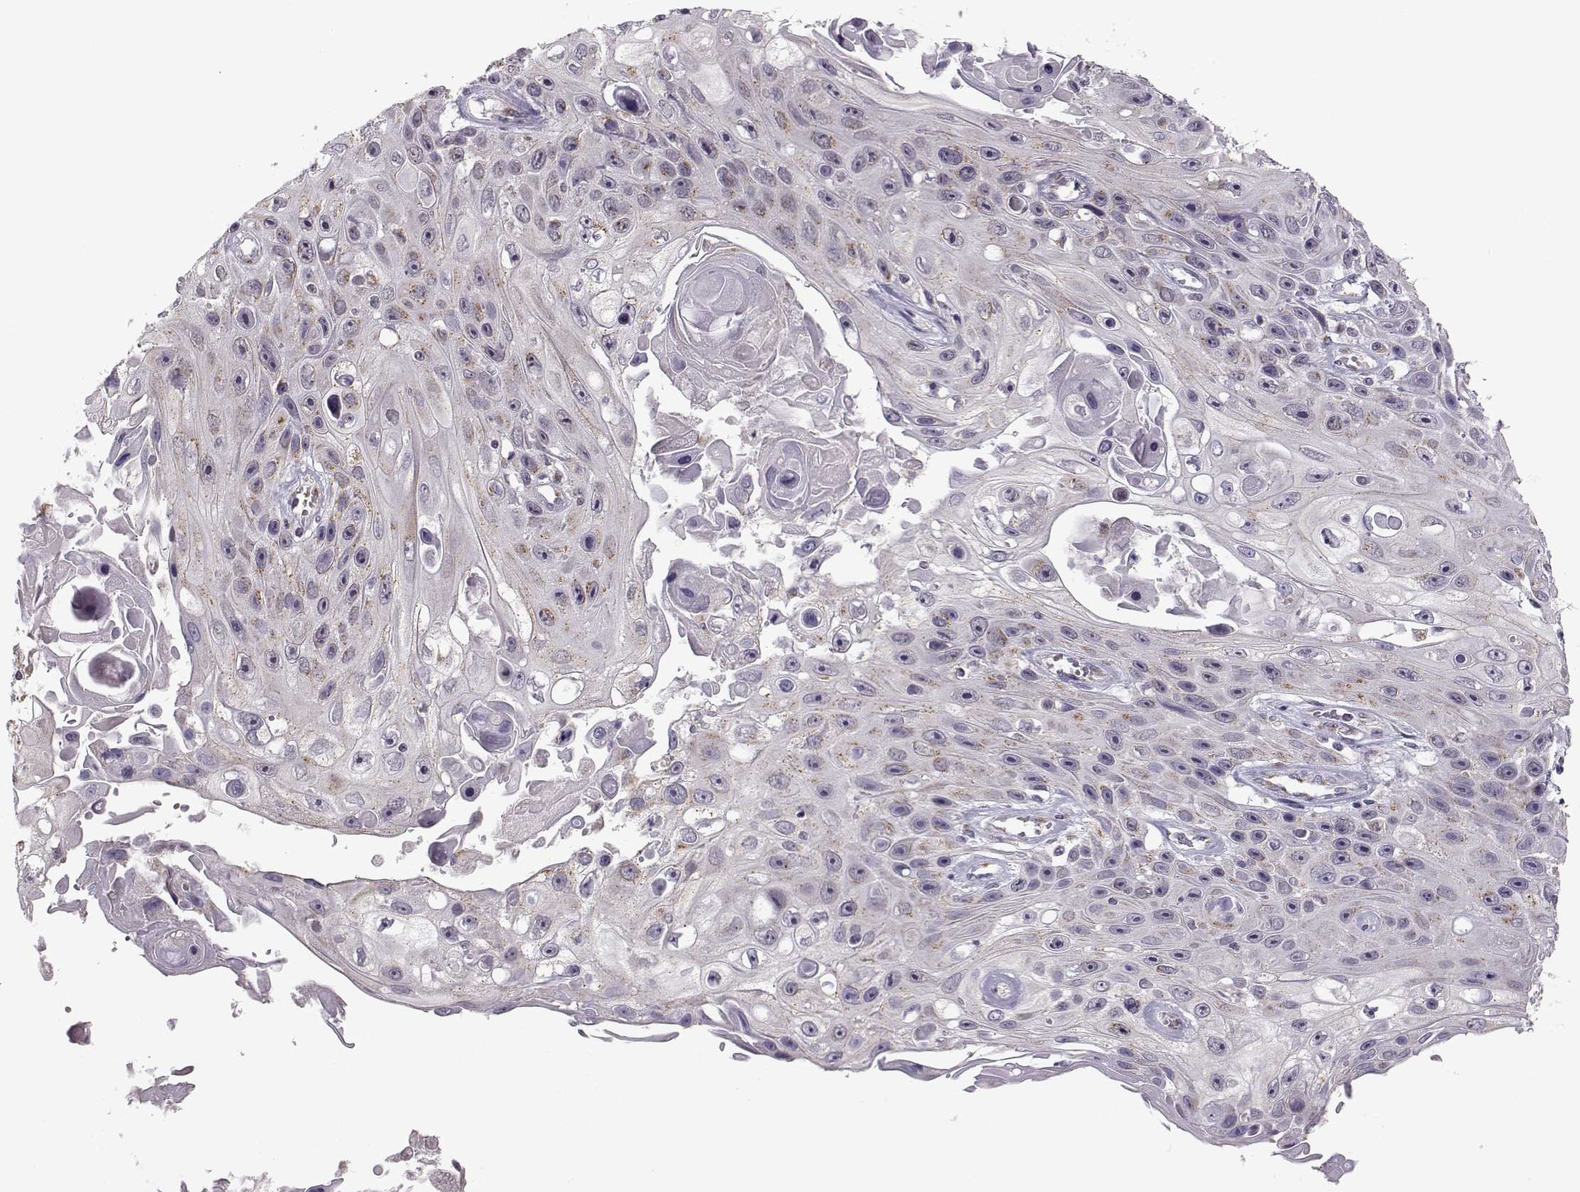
{"staining": {"intensity": "weak", "quantity": ">75%", "location": "cytoplasmic/membranous"}, "tissue": "skin cancer", "cell_type": "Tumor cells", "image_type": "cancer", "snomed": [{"axis": "morphology", "description": "Squamous cell carcinoma, NOS"}, {"axis": "topography", "description": "Skin"}], "caption": "This histopathology image demonstrates immunohistochemistry staining of human squamous cell carcinoma (skin), with low weak cytoplasmic/membranous expression in about >75% of tumor cells.", "gene": "SLC4A5", "patient": {"sex": "male", "age": 82}}